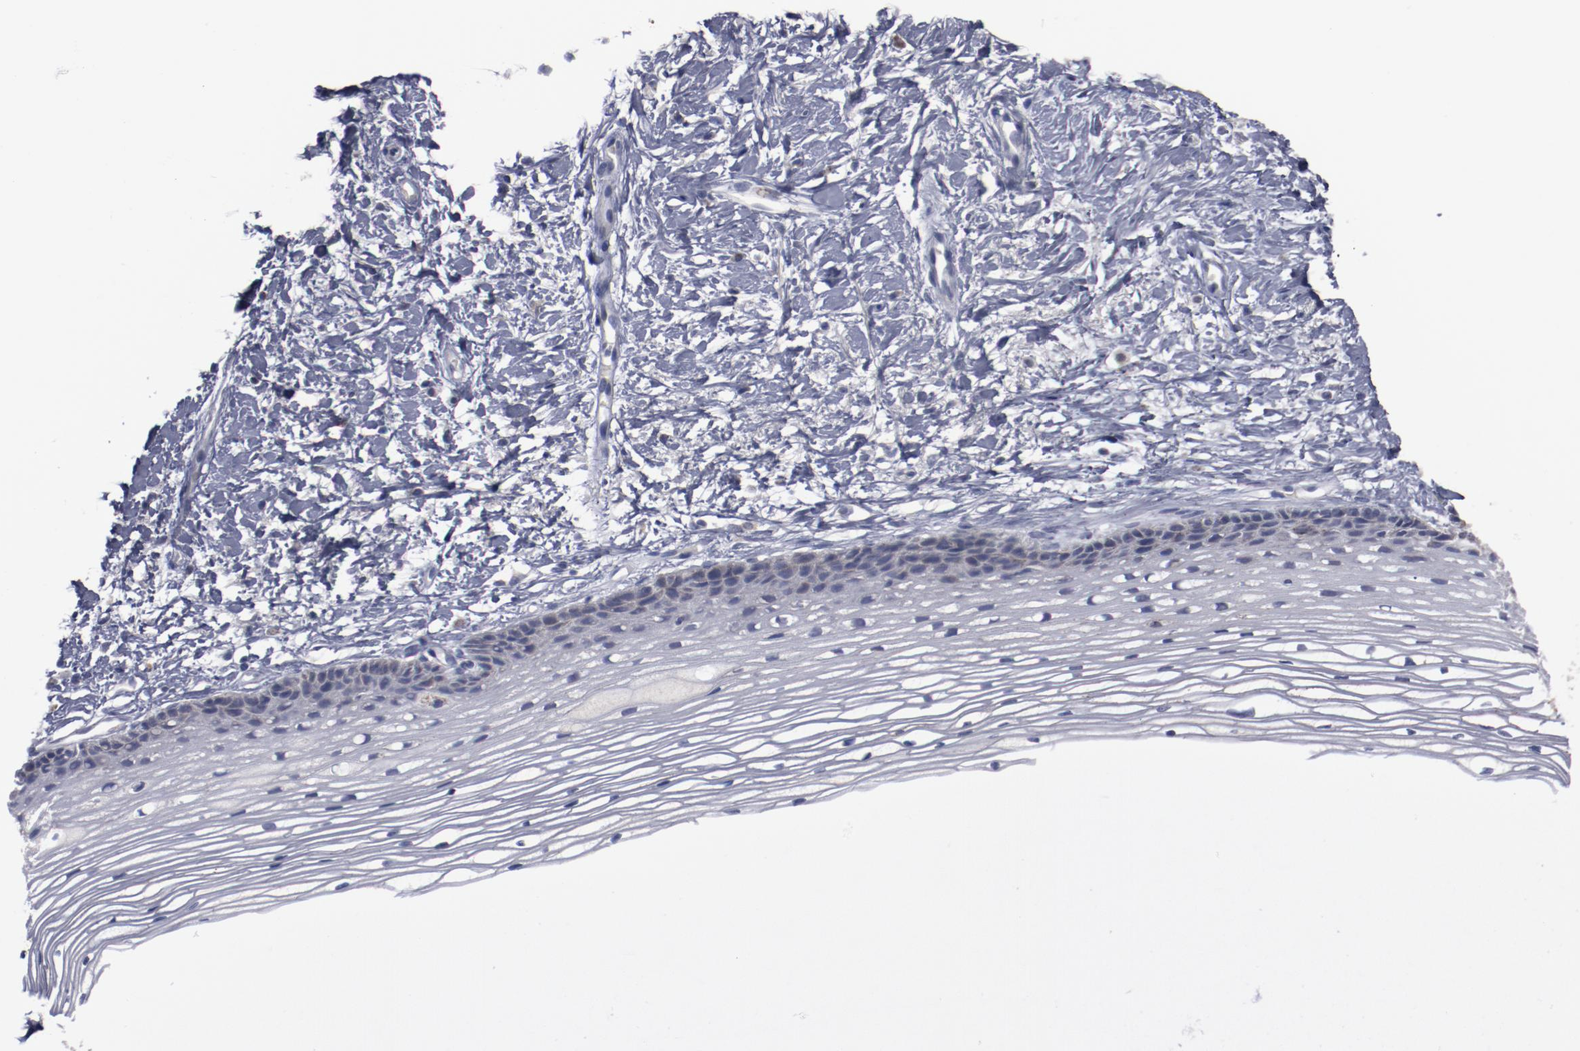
{"staining": {"intensity": "weak", "quantity": ">75%", "location": "cytoplasmic/membranous"}, "tissue": "cervix", "cell_type": "Glandular cells", "image_type": "normal", "snomed": [{"axis": "morphology", "description": "Normal tissue, NOS"}, {"axis": "topography", "description": "Cervix"}], "caption": "Immunohistochemical staining of unremarkable human cervix exhibits low levels of weak cytoplasmic/membranous expression in about >75% of glandular cells.", "gene": "MYOM2", "patient": {"sex": "female", "age": 77}}